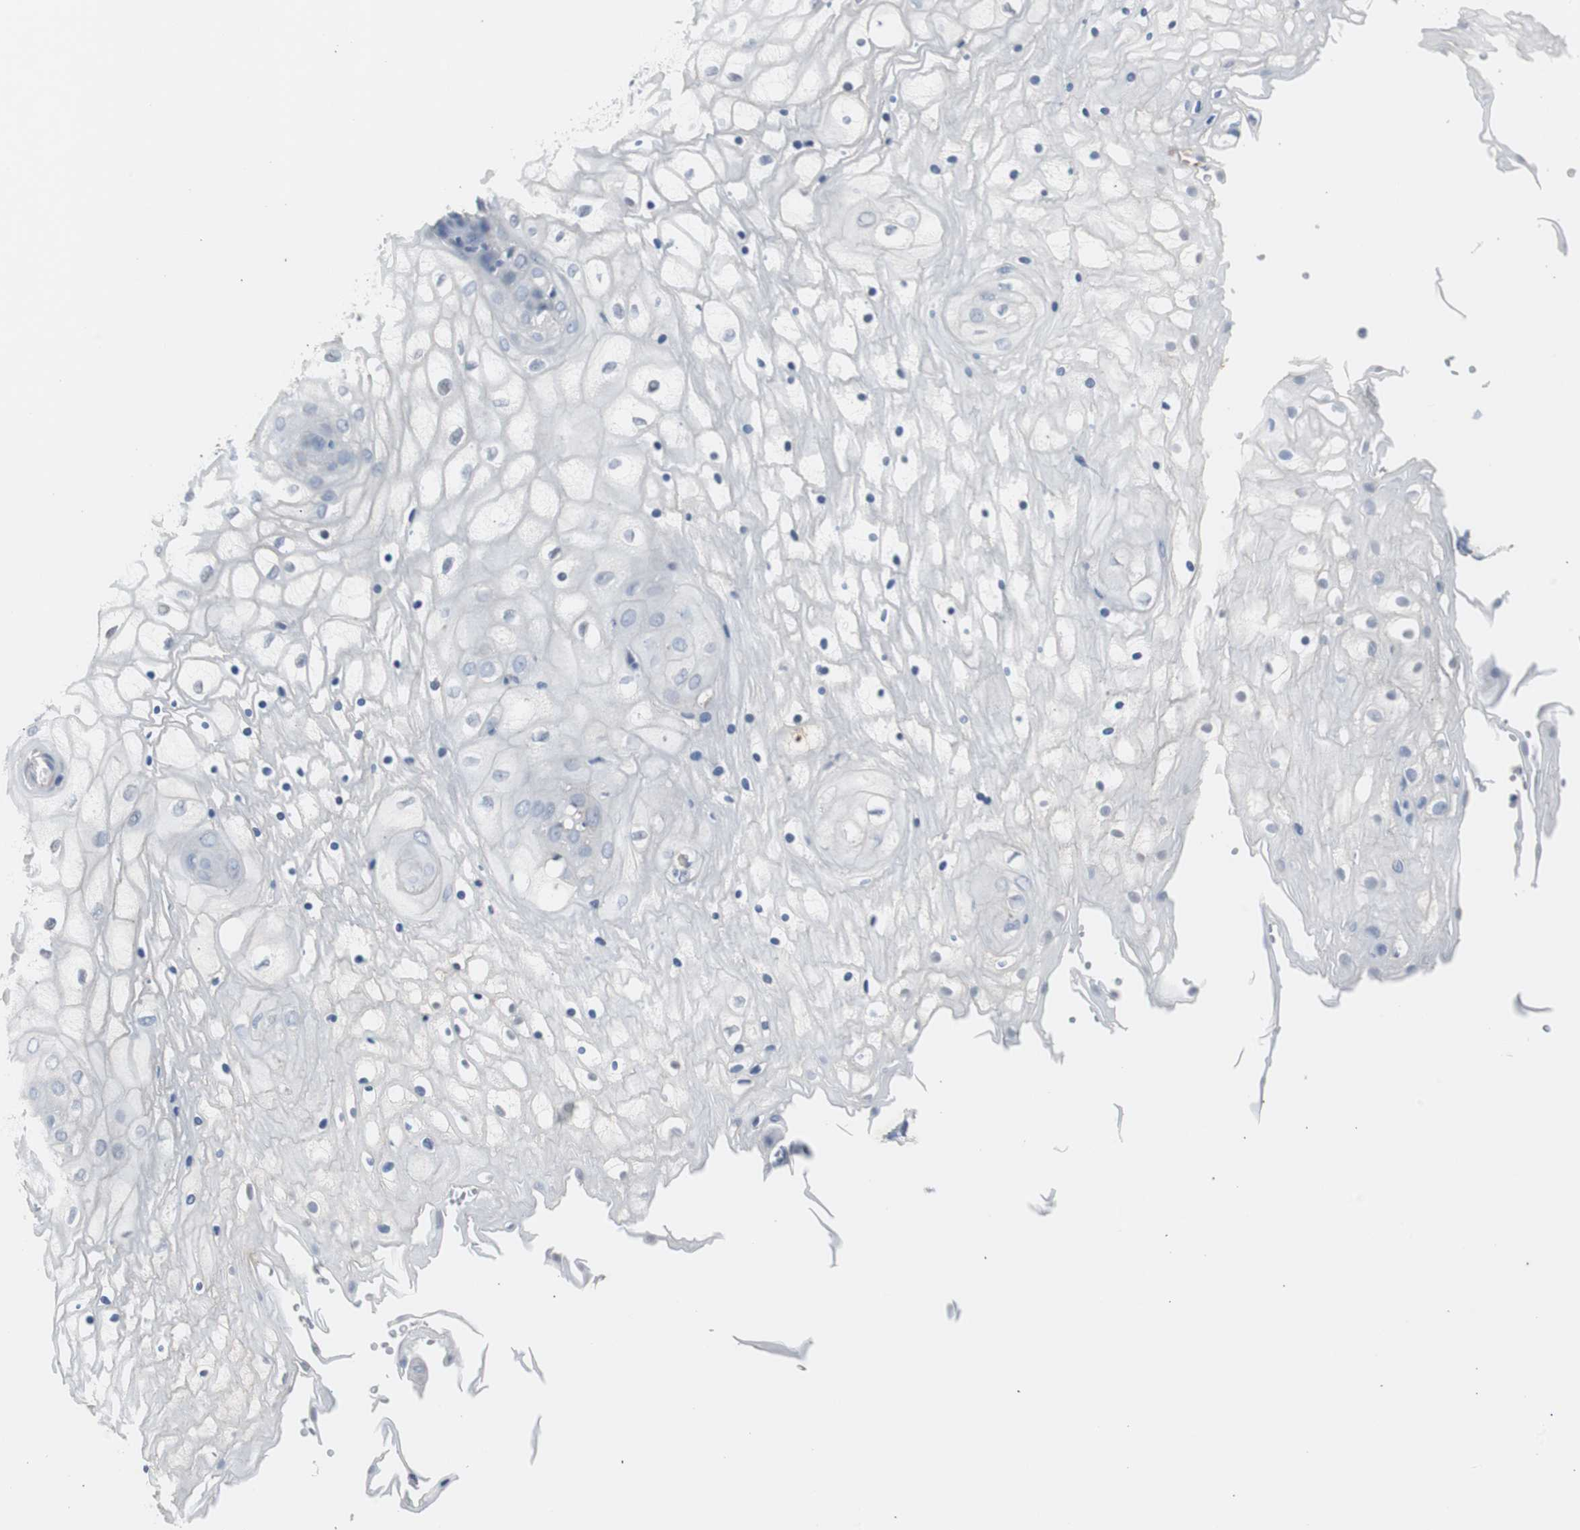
{"staining": {"intensity": "negative", "quantity": "none", "location": "none"}, "tissue": "vagina", "cell_type": "Squamous epithelial cells", "image_type": "normal", "snomed": [{"axis": "morphology", "description": "Normal tissue, NOS"}, {"axis": "topography", "description": "Vagina"}], "caption": "Immunohistochemistry (IHC) of normal vagina displays no positivity in squamous epithelial cells.", "gene": "TK1", "patient": {"sex": "female", "age": 34}}